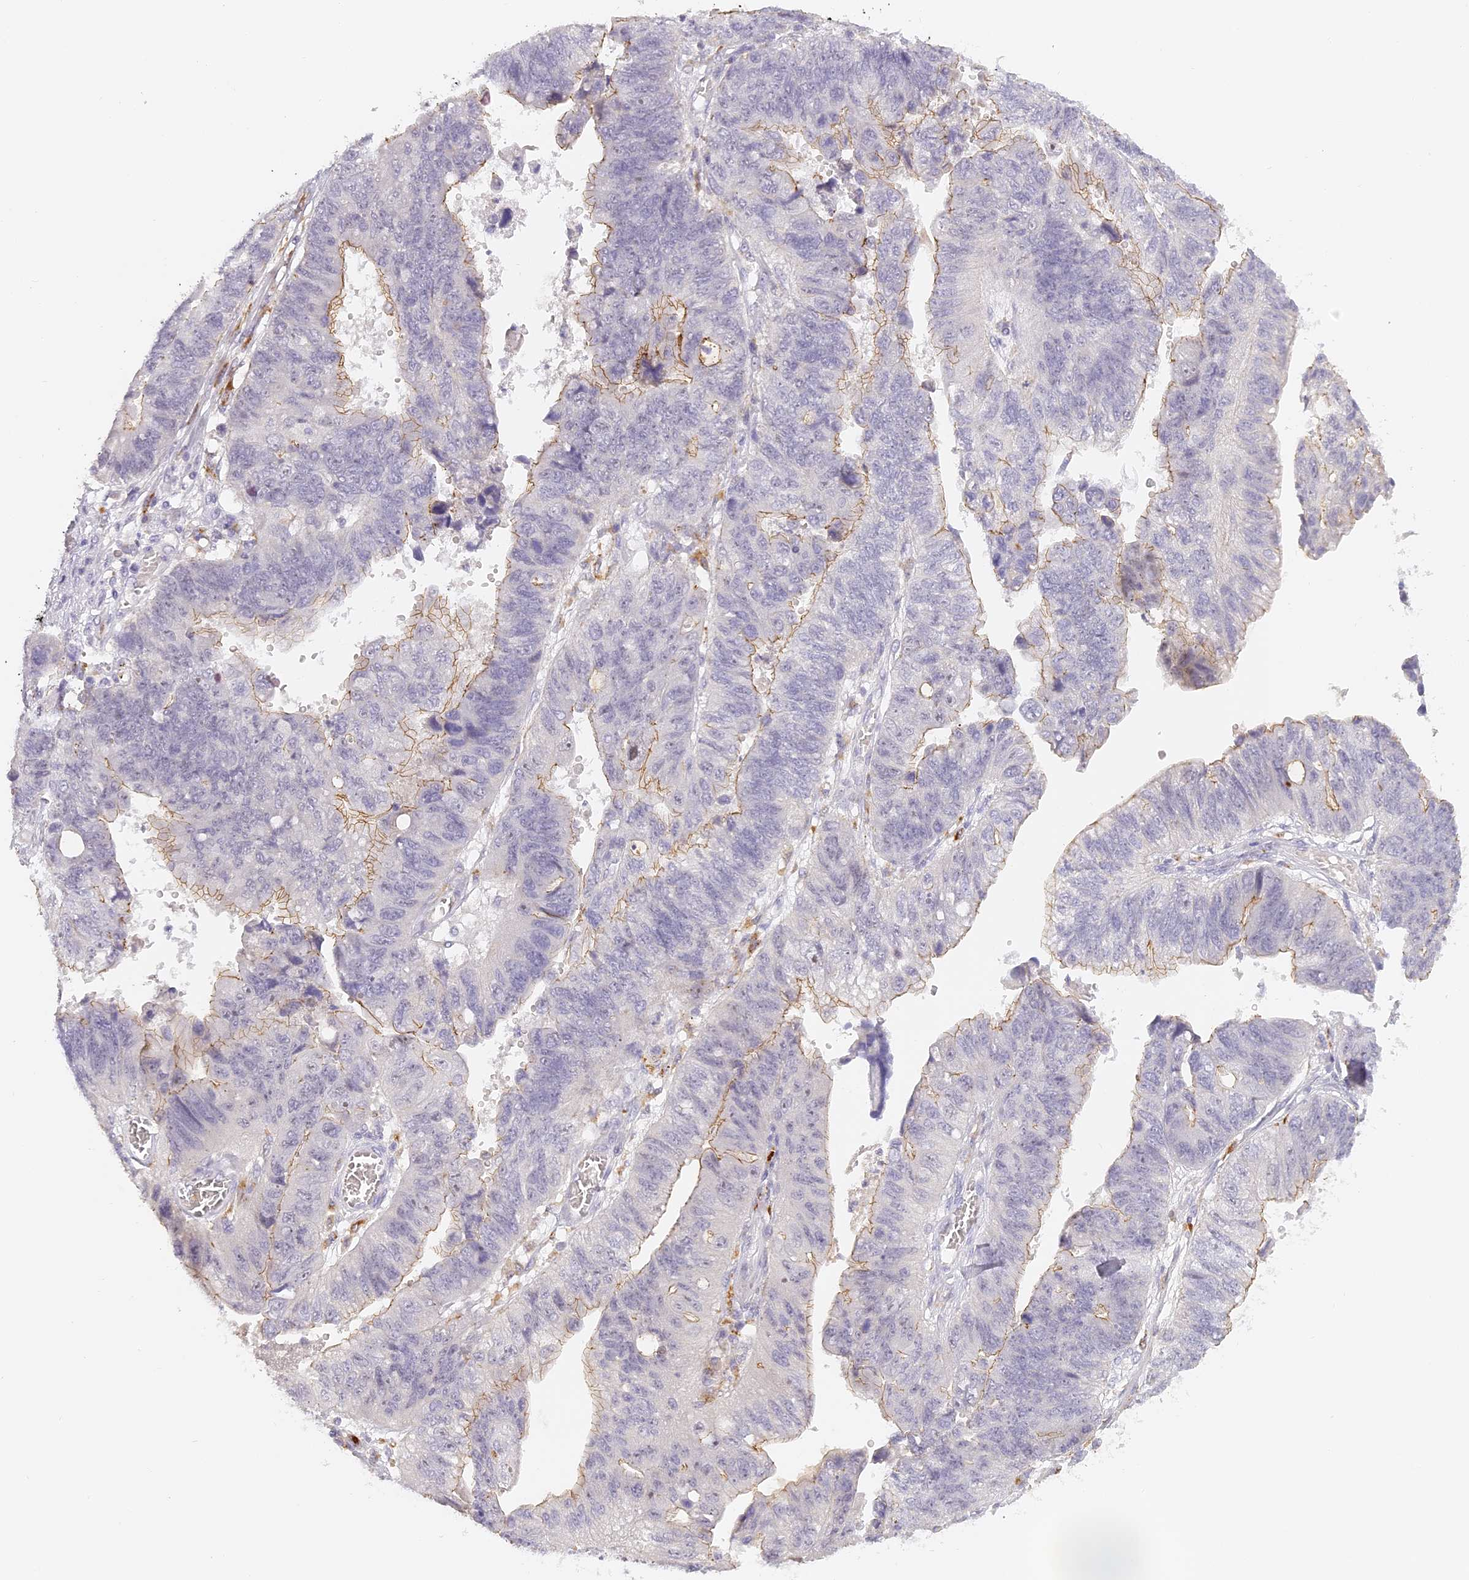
{"staining": {"intensity": "moderate", "quantity": "<25%", "location": "cytoplasmic/membranous"}, "tissue": "stomach cancer", "cell_type": "Tumor cells", "image_type": "cancer", "snomed": [{"axis": "morphology", "description": "Adenocarcinoma, NOS"}, {"axis": "topography", "description": "Stomach"}], "caption": "Immunohistochemical staining of human stomach cancer (adenocarcinoma) displays low levels of moderate cytoplasmic/membranous staining in about <25% of tumor cells.", "gene": "ELL3", "patient": {"sex": "male", "age": 59}}